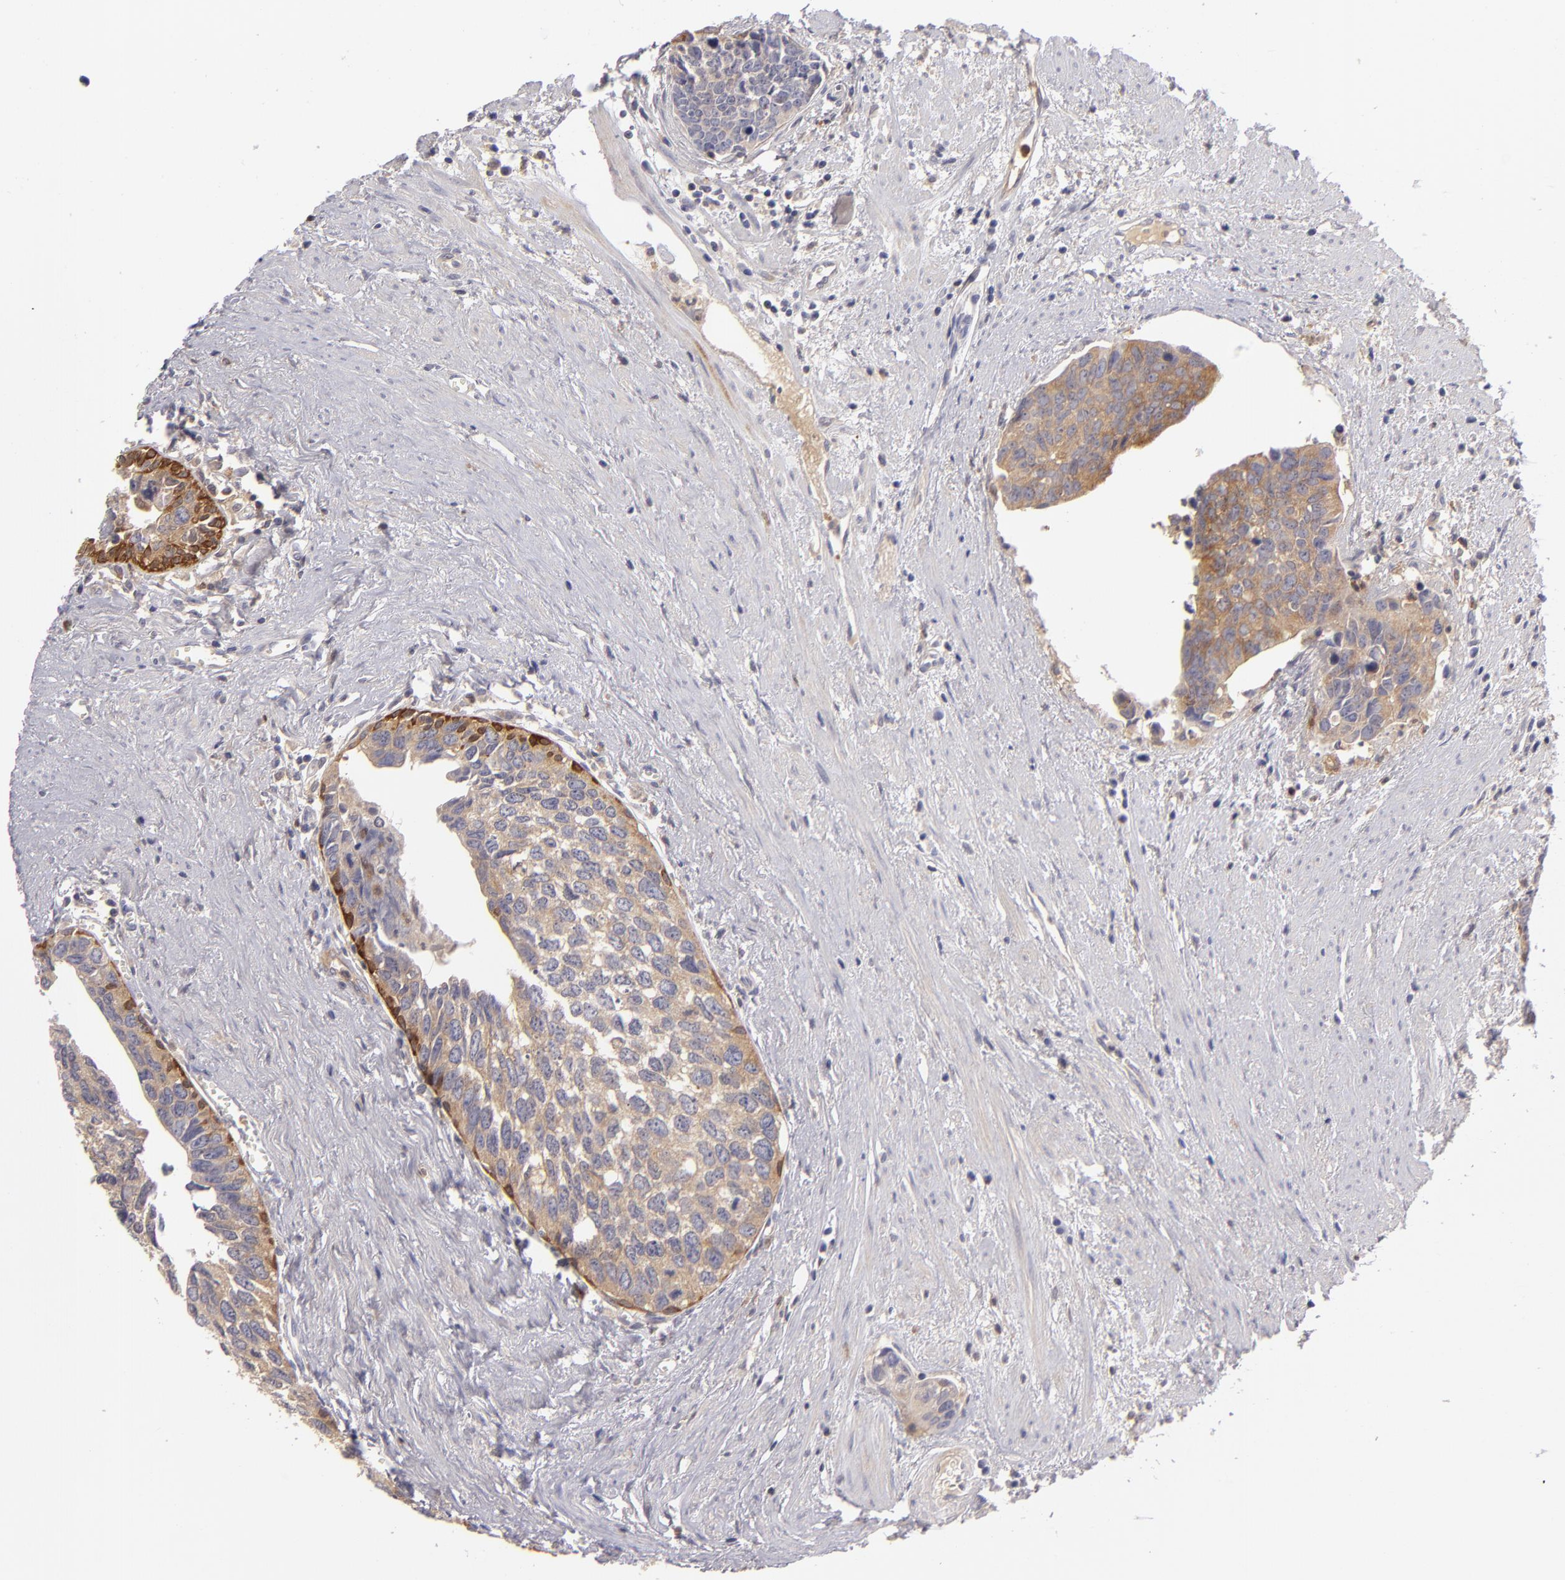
{"staining": {"intensity": "moderate", "quantity": ">75%", "location": "cytoplasmic/membranous"}, "tissue": "urothelial cancer", "cell_type": "Tumor cells", "image_type": "cancer", "snomed": [{"axis": "morphology", "description": "Urothelial carcinoma, High grade"}, {"axis": "topography", "description": "Urinary bladder"}], "caption": "An immunohistochemistry histopathology image of neoplastic tissue is shown. Protein staining in brown highlights moderate cytoplasmic/membranous positivity in urothelial cancer within tumor cells.", "gene": "MMP10", "patient": {"sex": "male", "age": 81}}